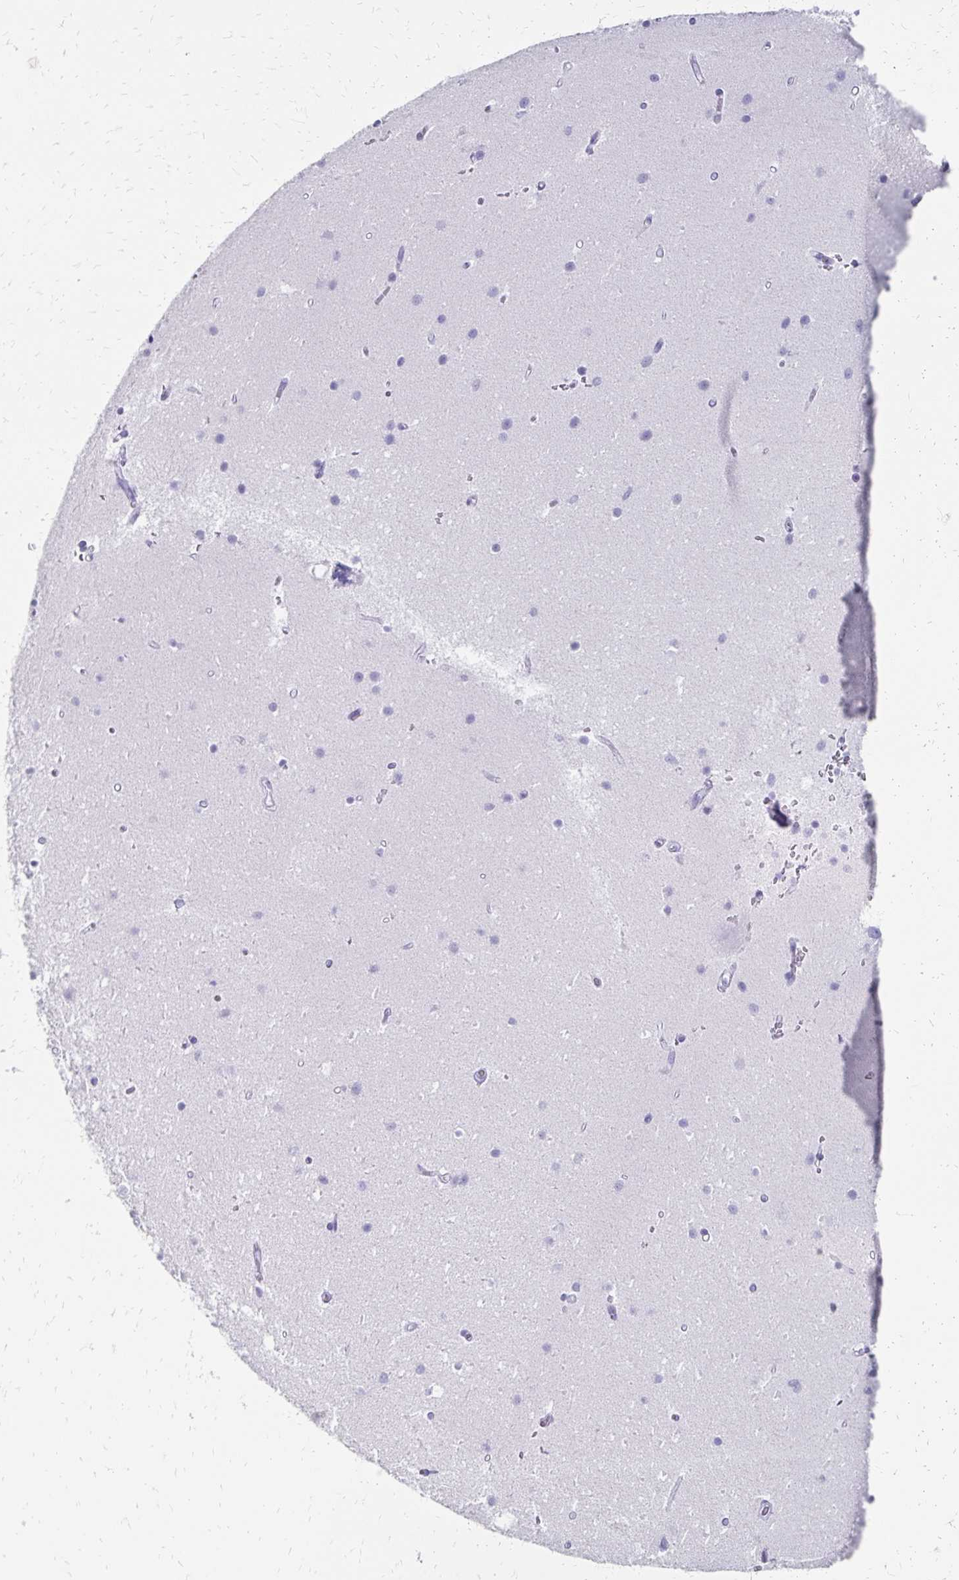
{"staining": {"intensity": "negative", "quantity": "none", "location": "none"}, "tissue": "cerebellum", "cell_type": "Cells in granular layer", "image_type": "normal", "snomed": [{"axis": "morphology", "description": "Normal tissue, NOS"}, {"axis": "topography", "description": "Cerebellum"}], "caption": "Immunohistochemical staining of benign human cerebellum reveals no significant expression in cells in granular layer.", "gene": "GIP", "patient": {"sex": "male", "age": 54}}